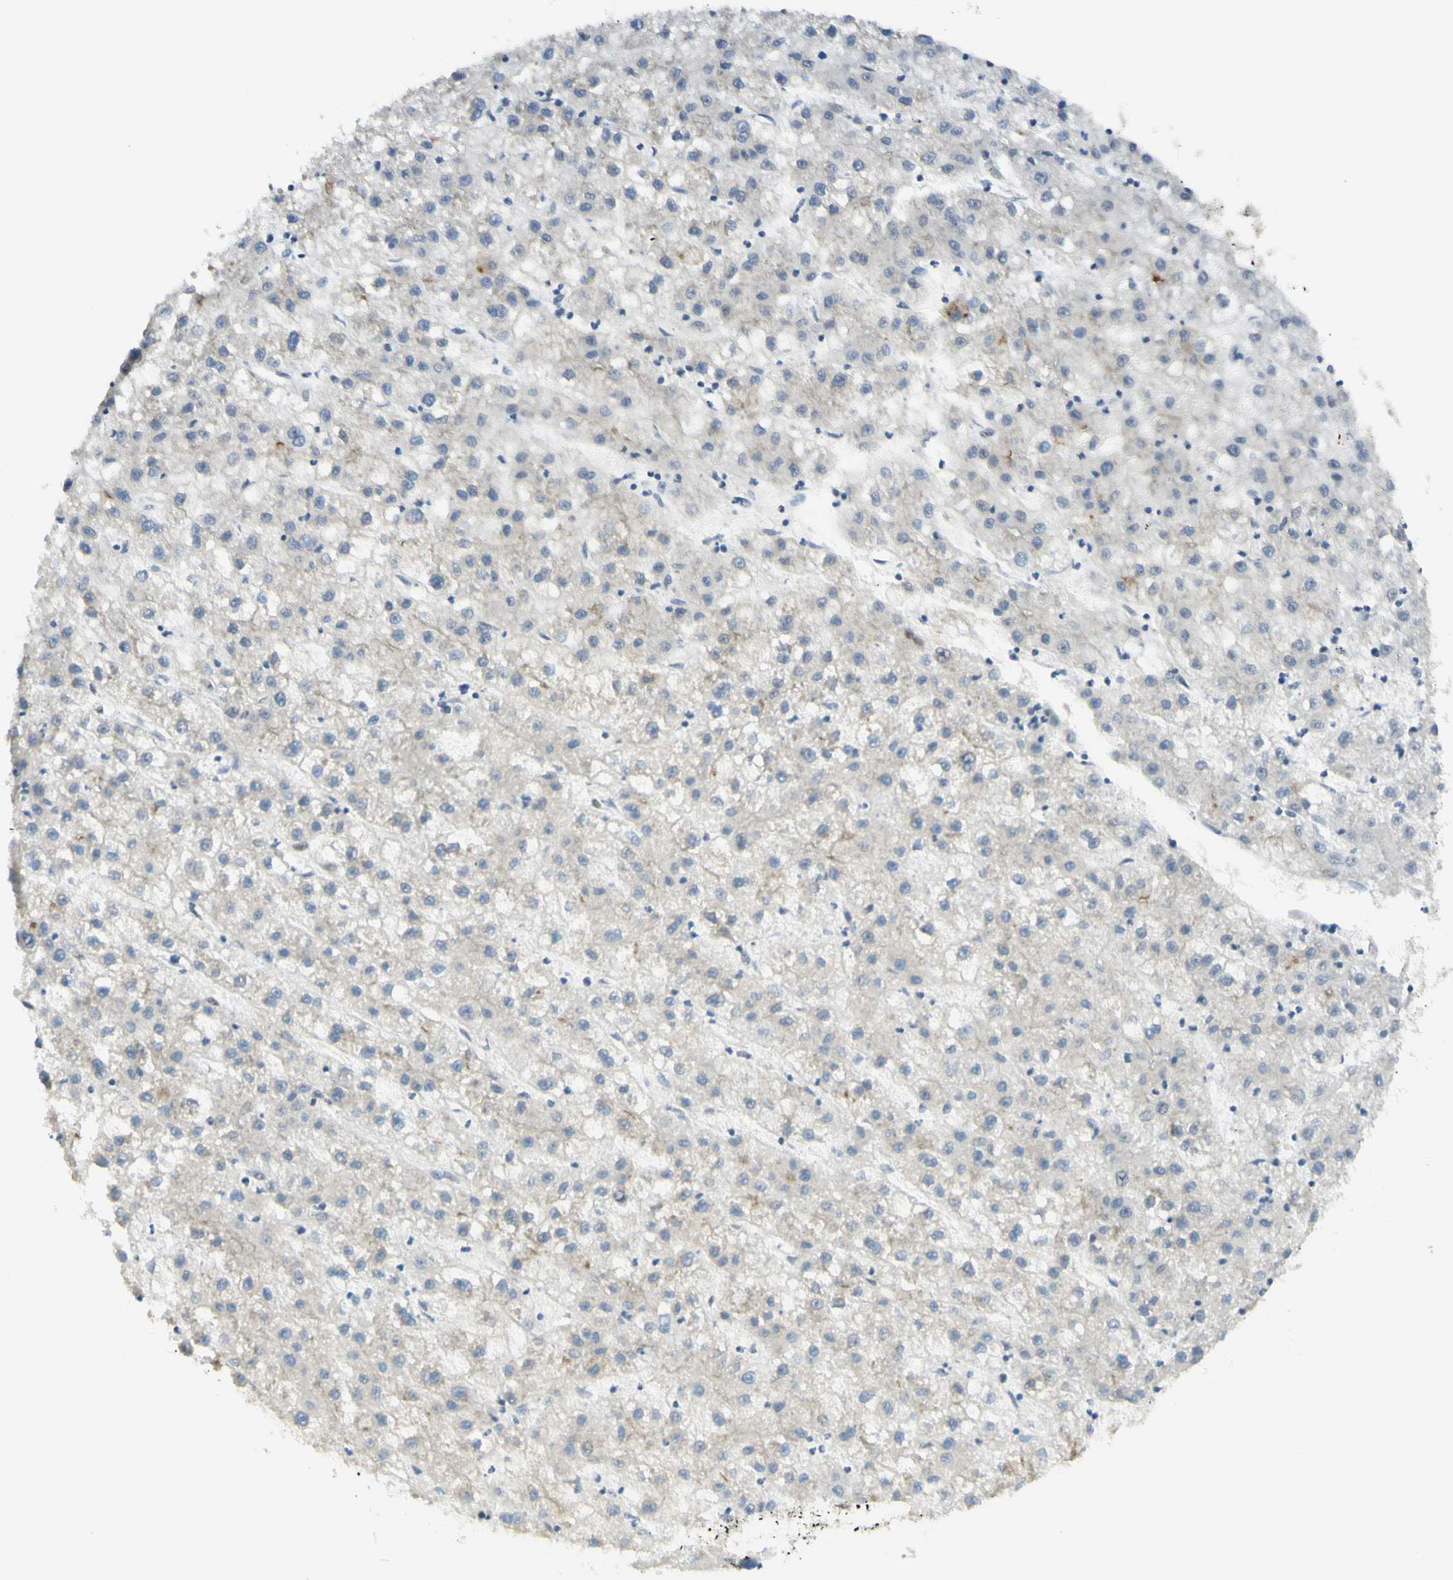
{"staining": {"intensity": "negative", "quantity": "none", "location": "none"}, "tissue": "liver cancer", "cell_type": "Tumor cells", "image_type": "cancer", "snomed": [{"axis": "morphology", "description": "Carcinoma, Hepatocellular, NOS"}, {"axis": "topography", "description": "Liver"}], "caption": "Liver cancer (hepatocellular carcinoma) was stained to show a protein in brown. There is no significant staining in tumor cells.", "gene": "DDX1", "patient": {"sex": "male", "age": 72}}